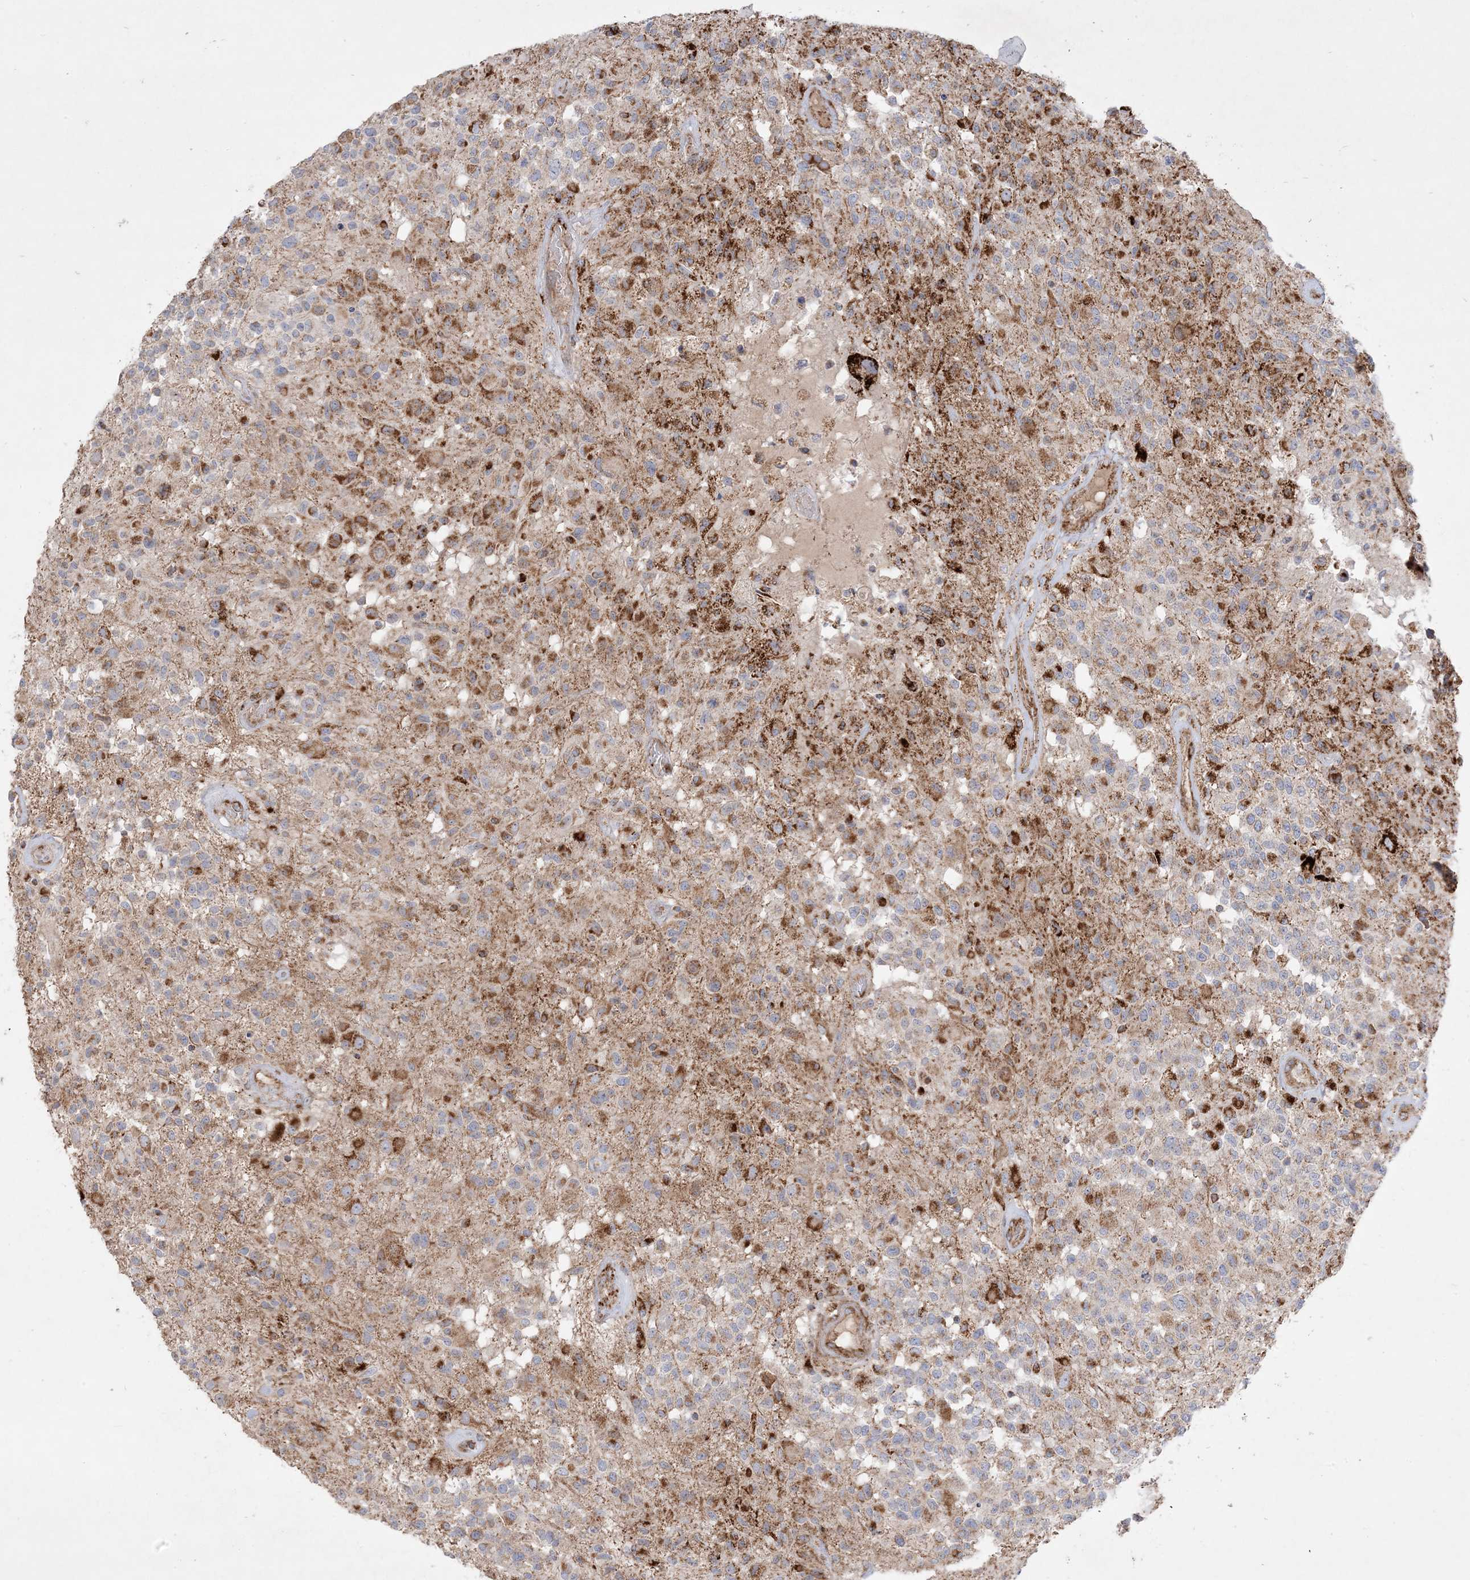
{"staining": {"intensity": "moderate", "quantity": ">75%", "location": "cytoplasmic/membranous"}, "tissue": "glioma", "cell_type": "Tumor cells", "image_type": "cancer", "snomed": [{"axis": "morphology", "description": "Glioma, malignant, High grade"}, {"axis": "morphology", "description": "Glioblastoma, NOS"}, {"axis": "topography", "description": "Brain"}], "caption": "DAB (3,3'-diaminobenzidine) immunohistochemical staining of glioblastoma shows moderate cytoplasmic/membranous protein positivity in about >75% of tumor cells. Using DAB (brown) and hematoxylin (blue) stains, captured at high magnification using brightfield microscopy.", "gene": "NDUFAF3", "patient": {"sex": "male", "age": 60}}